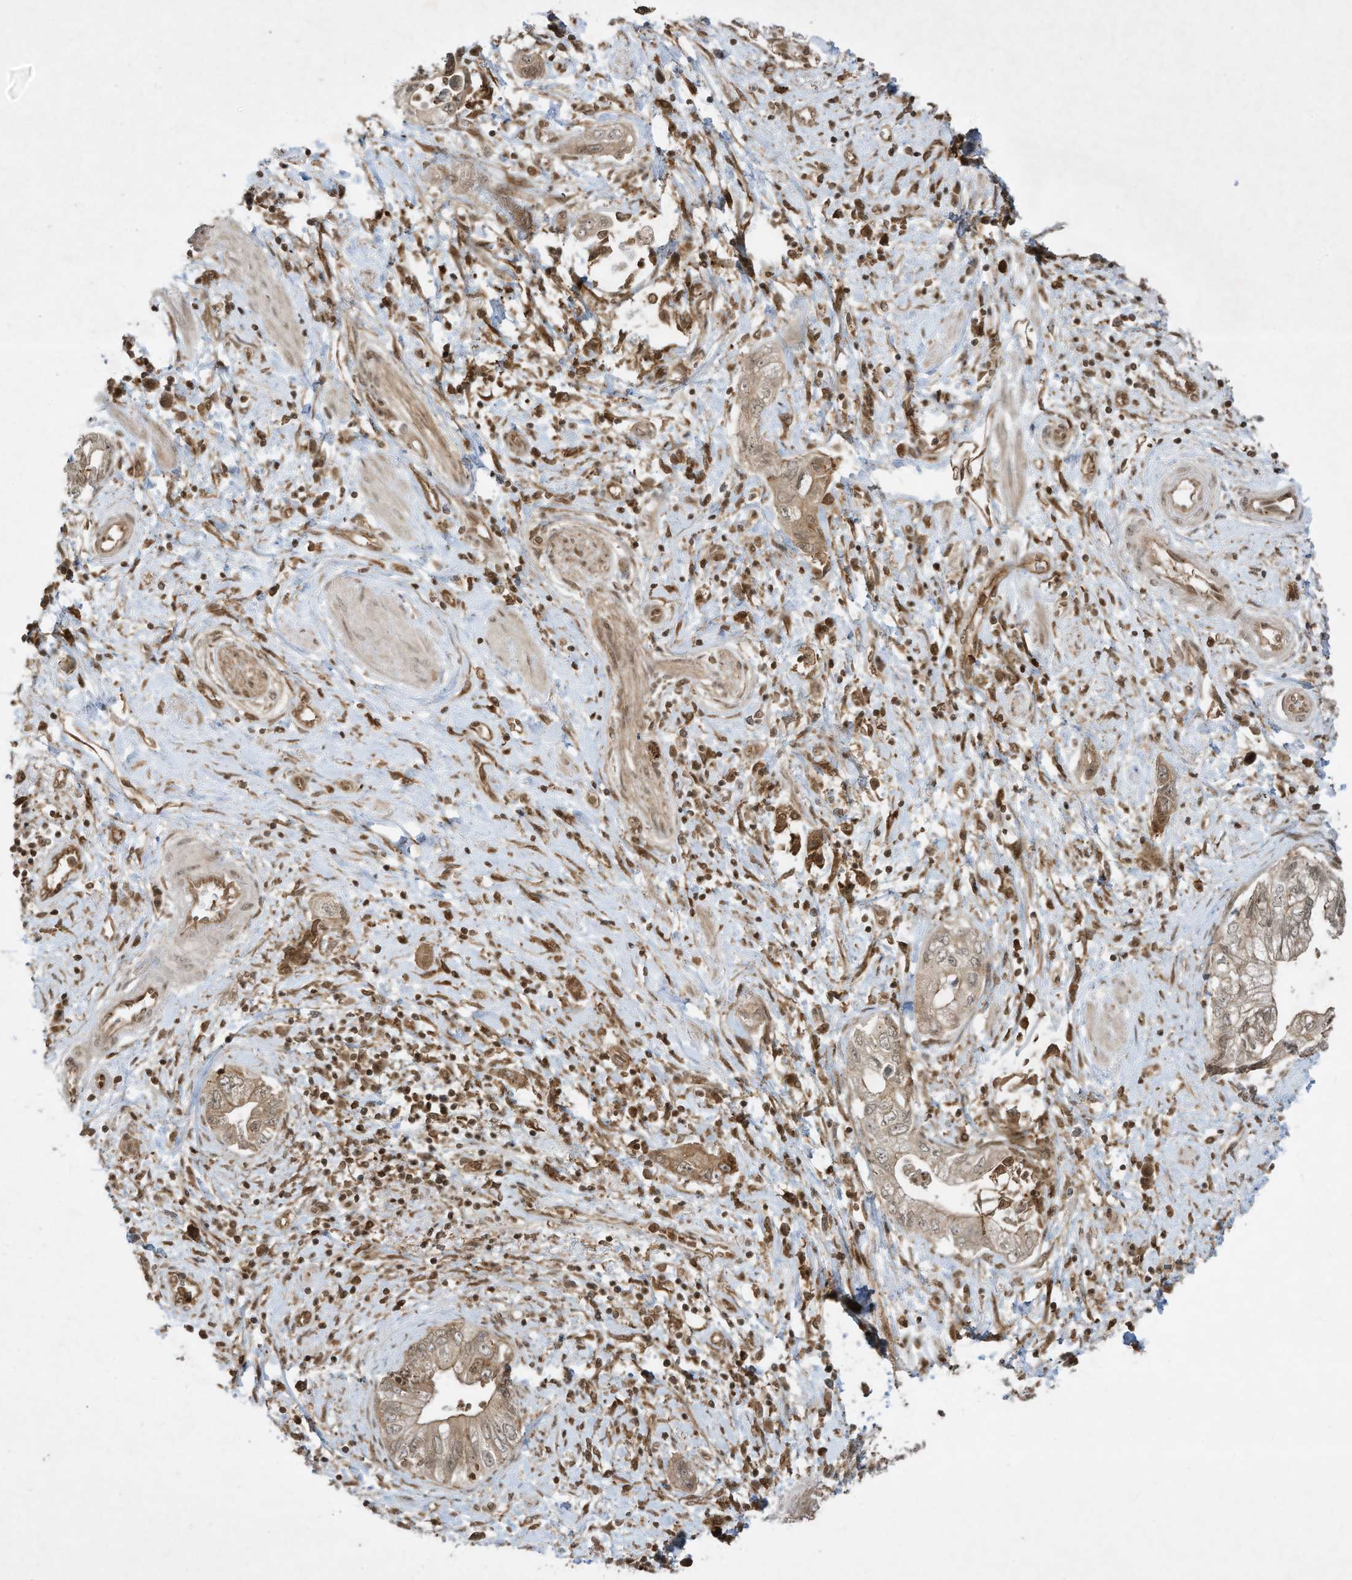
{"staining": {"intensity": "weak", "quantity": "25%-75%", "location": "cytoplasmic/membranous"}, "tissue": "pancreatic cancer", "cell_type": "Tumor cells", "image_type": "cancer", "snomed": [{"axis": "morphology", "description": "Adenocarcinoma, NOS"}, {"axis": "topography", "description": "Pancreas"}], "caption": "Brown immunohistochemical staining in human pancreatic adenocarcinoma reveals weak cytoplasmic/membranous staining in approximately 25%-75% of tumor cells.", "gene": "CERT1", "patient": {"sex": "female", "age": 73}}